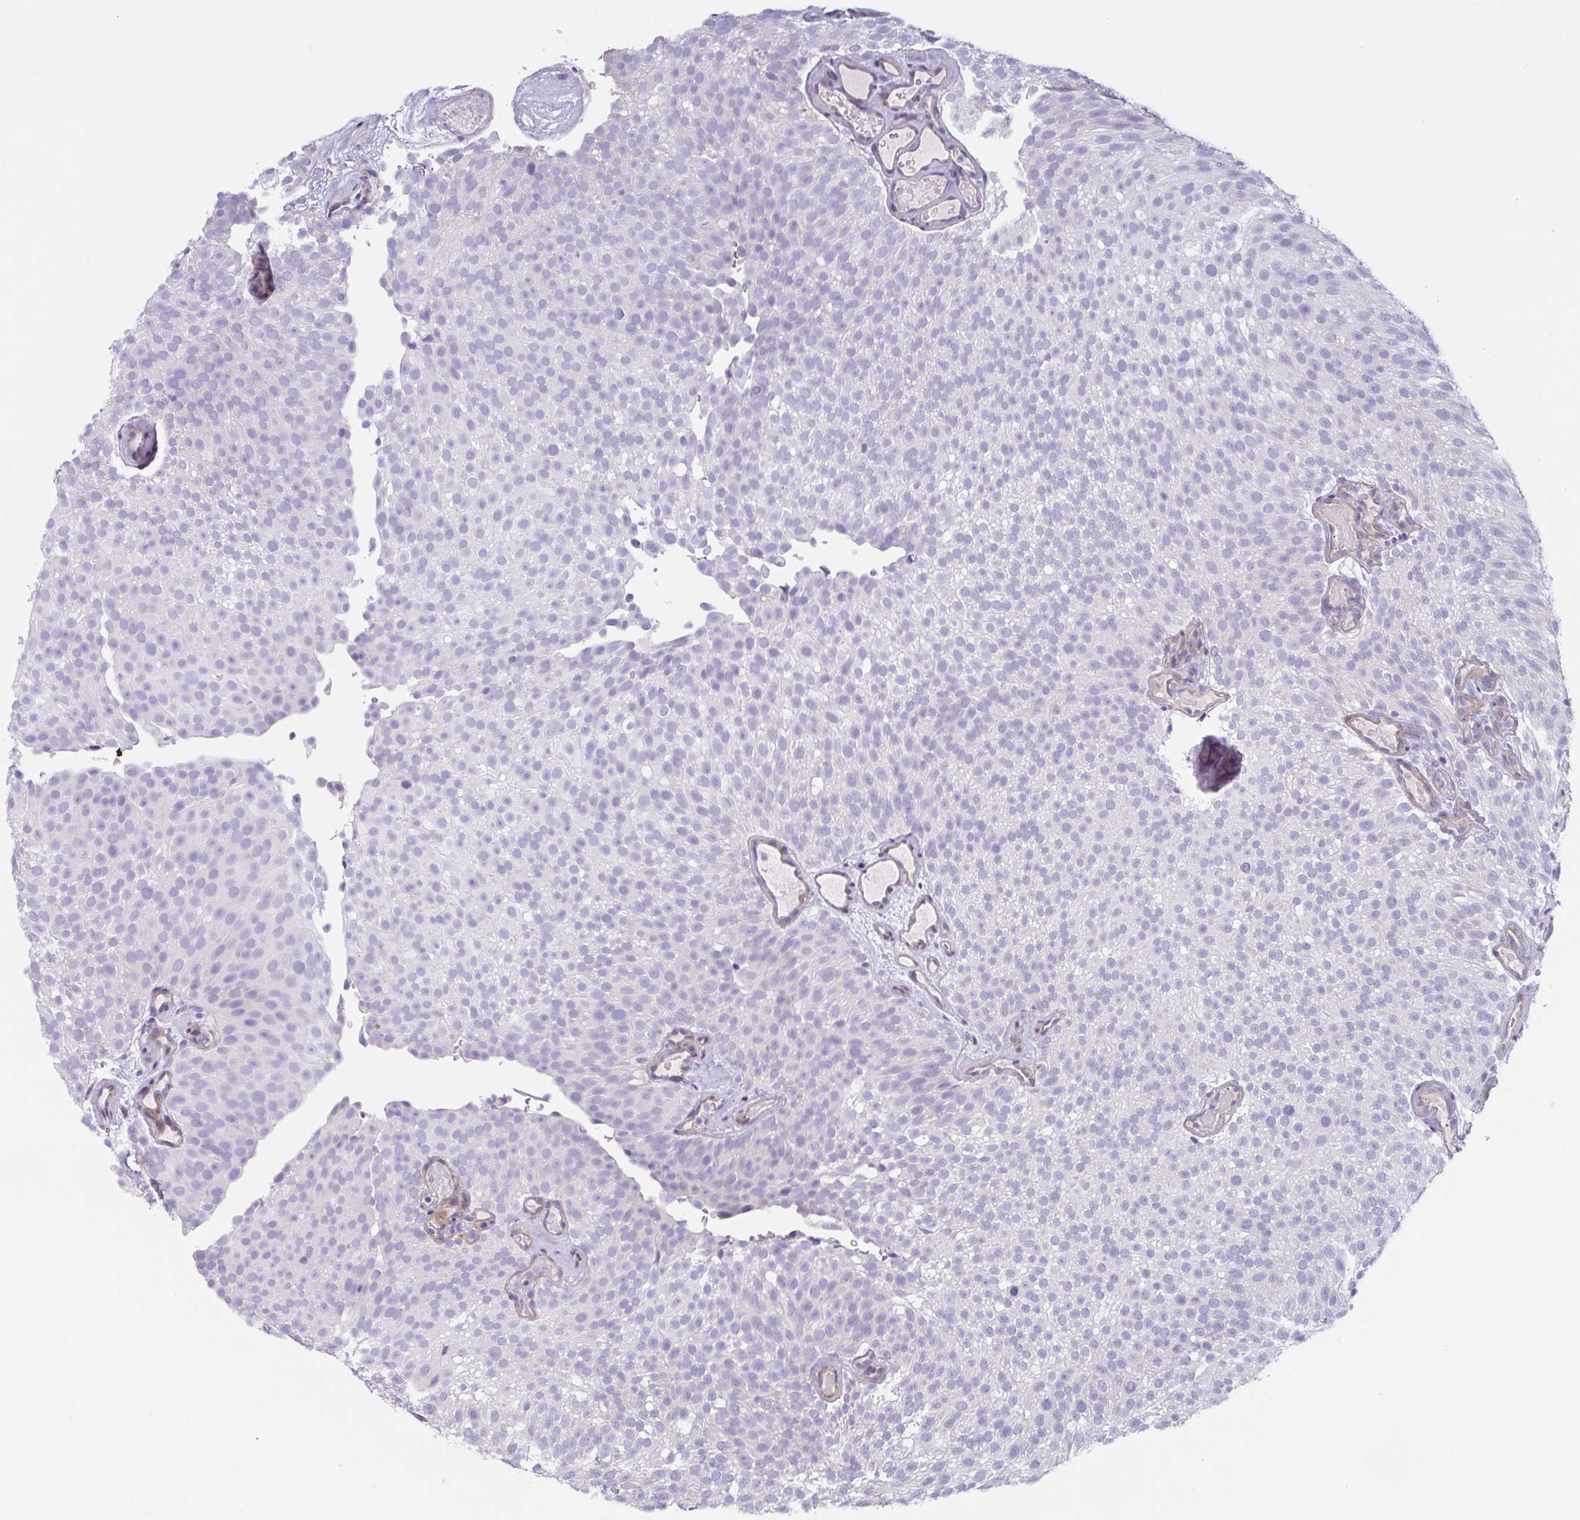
{"staining": {"intensity": "negative", "quantity": "none", "location": "none"}, "tissue": "urothelial cancer", "cell_type": "Tumor cells", "image_type": "cancer", "snomed": [{"axis": "morphology", "description": "Urothelial carcinoma, Low grade"}, {"axis": "topography", "description": "Urinary bladder"}], "caption": "Immunohistochemistry image of neoplastic tissue: human low-grade urothelial carcinoma stained with DAB (3,3'-diaminobenzidine) shows no significant protein expression in tumor cells. (Immunohistochemistry, brightfield microscopy, high magnification).", "gene": "OR5P3", "patient": {"sex": "male", "age": 78}}